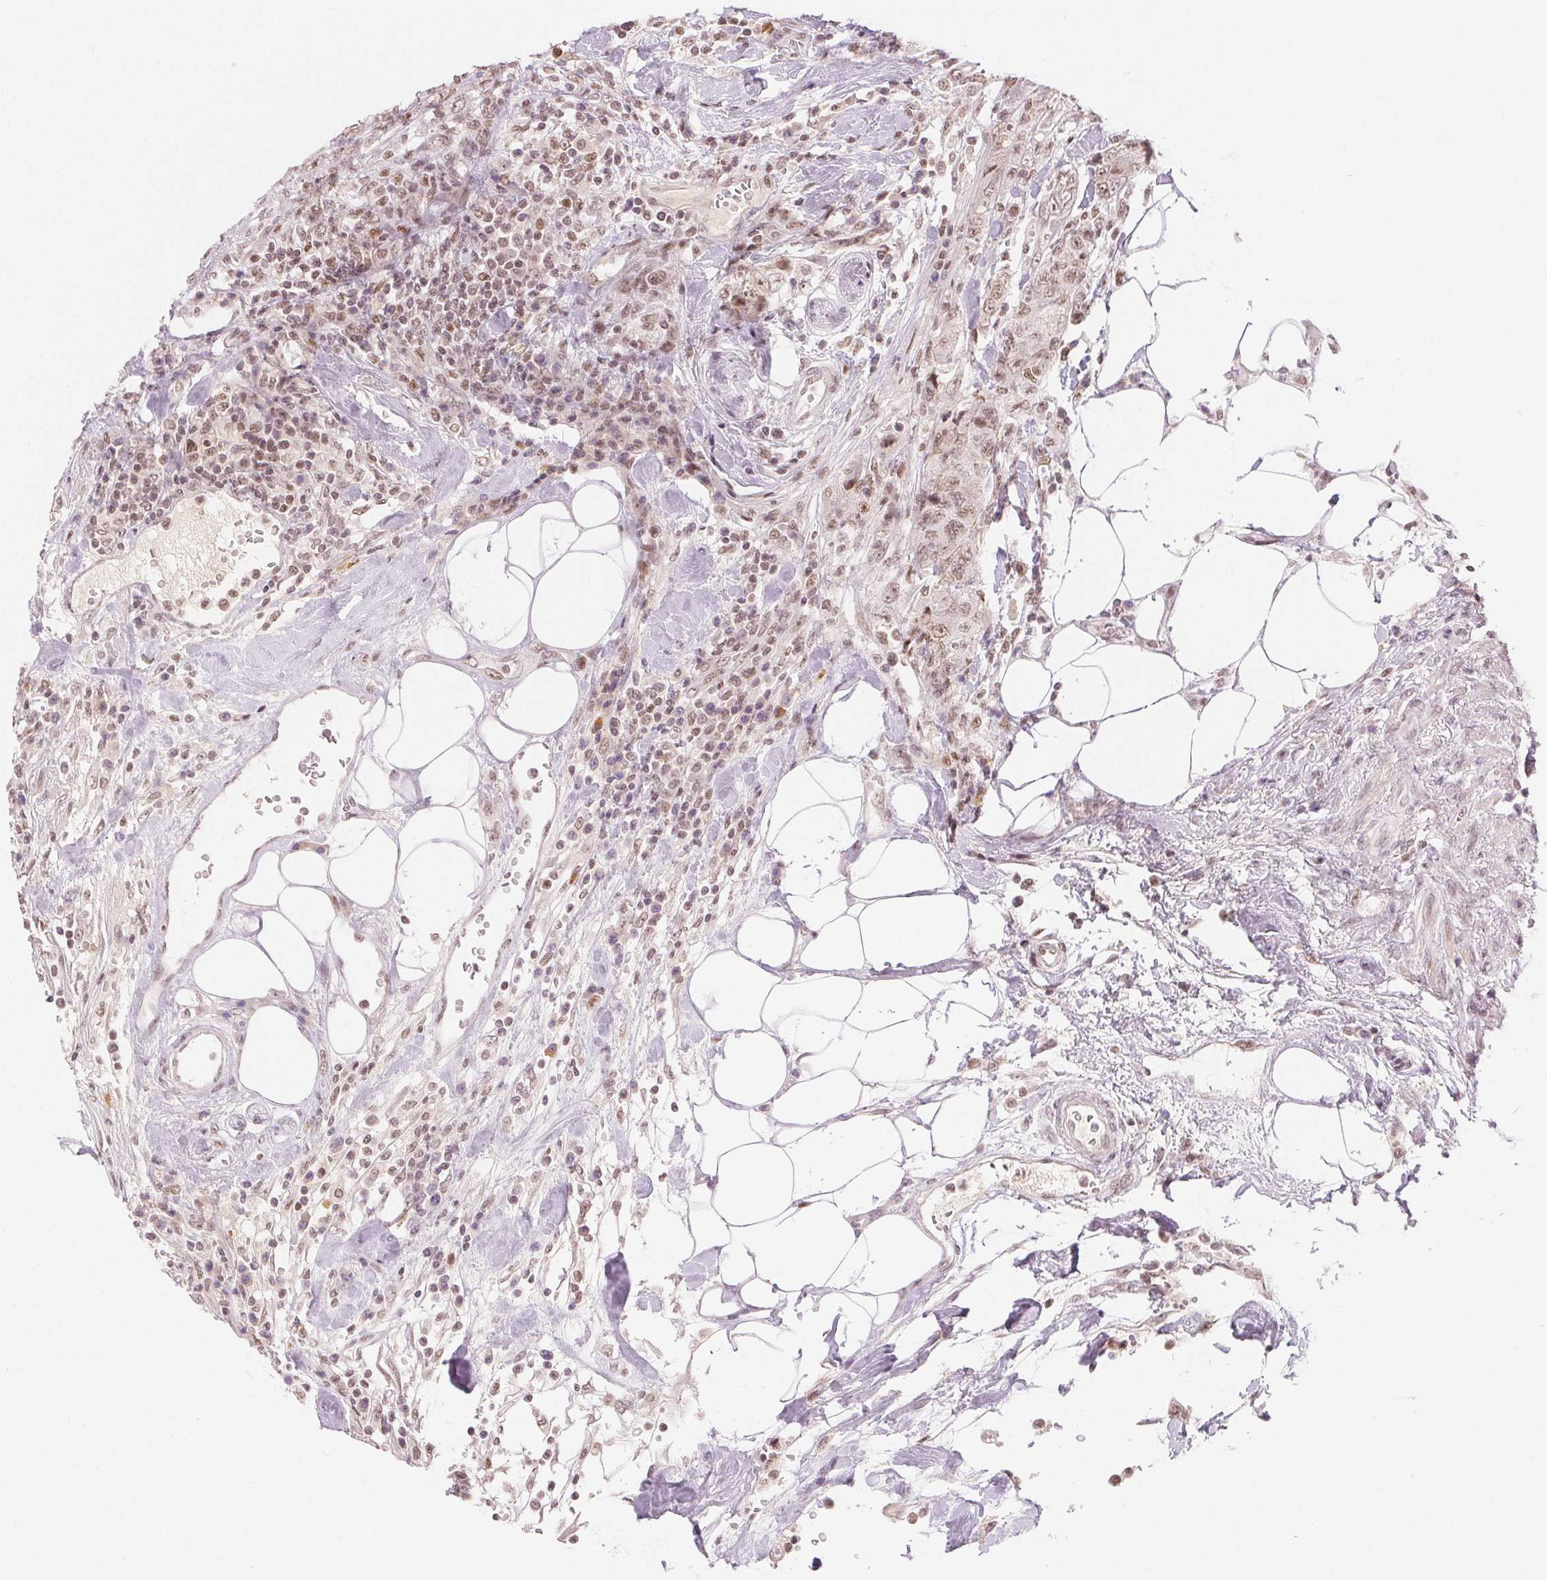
{"staining": {"intensity": "weak", "quantity": ">75%", "location": "nuclear"}, "tissue": "urothelial cancer", "cell_type": "Tumor cells", "image_type": "cancer", "snomed": [{"axis": "morphology", "description": "Urothelial carcinoma, High grade"}, {"axis": "topography", "description": "Urinary bladder"}], "caption": "This is a photomicrograph of immunohistochemistry (IHC) staining of high-grade urothelial carcinoma, which shows weak expression in the nuclear of tumor cells.", "gene": "DEK", "patient": {"sex": "female", "age": 78}}